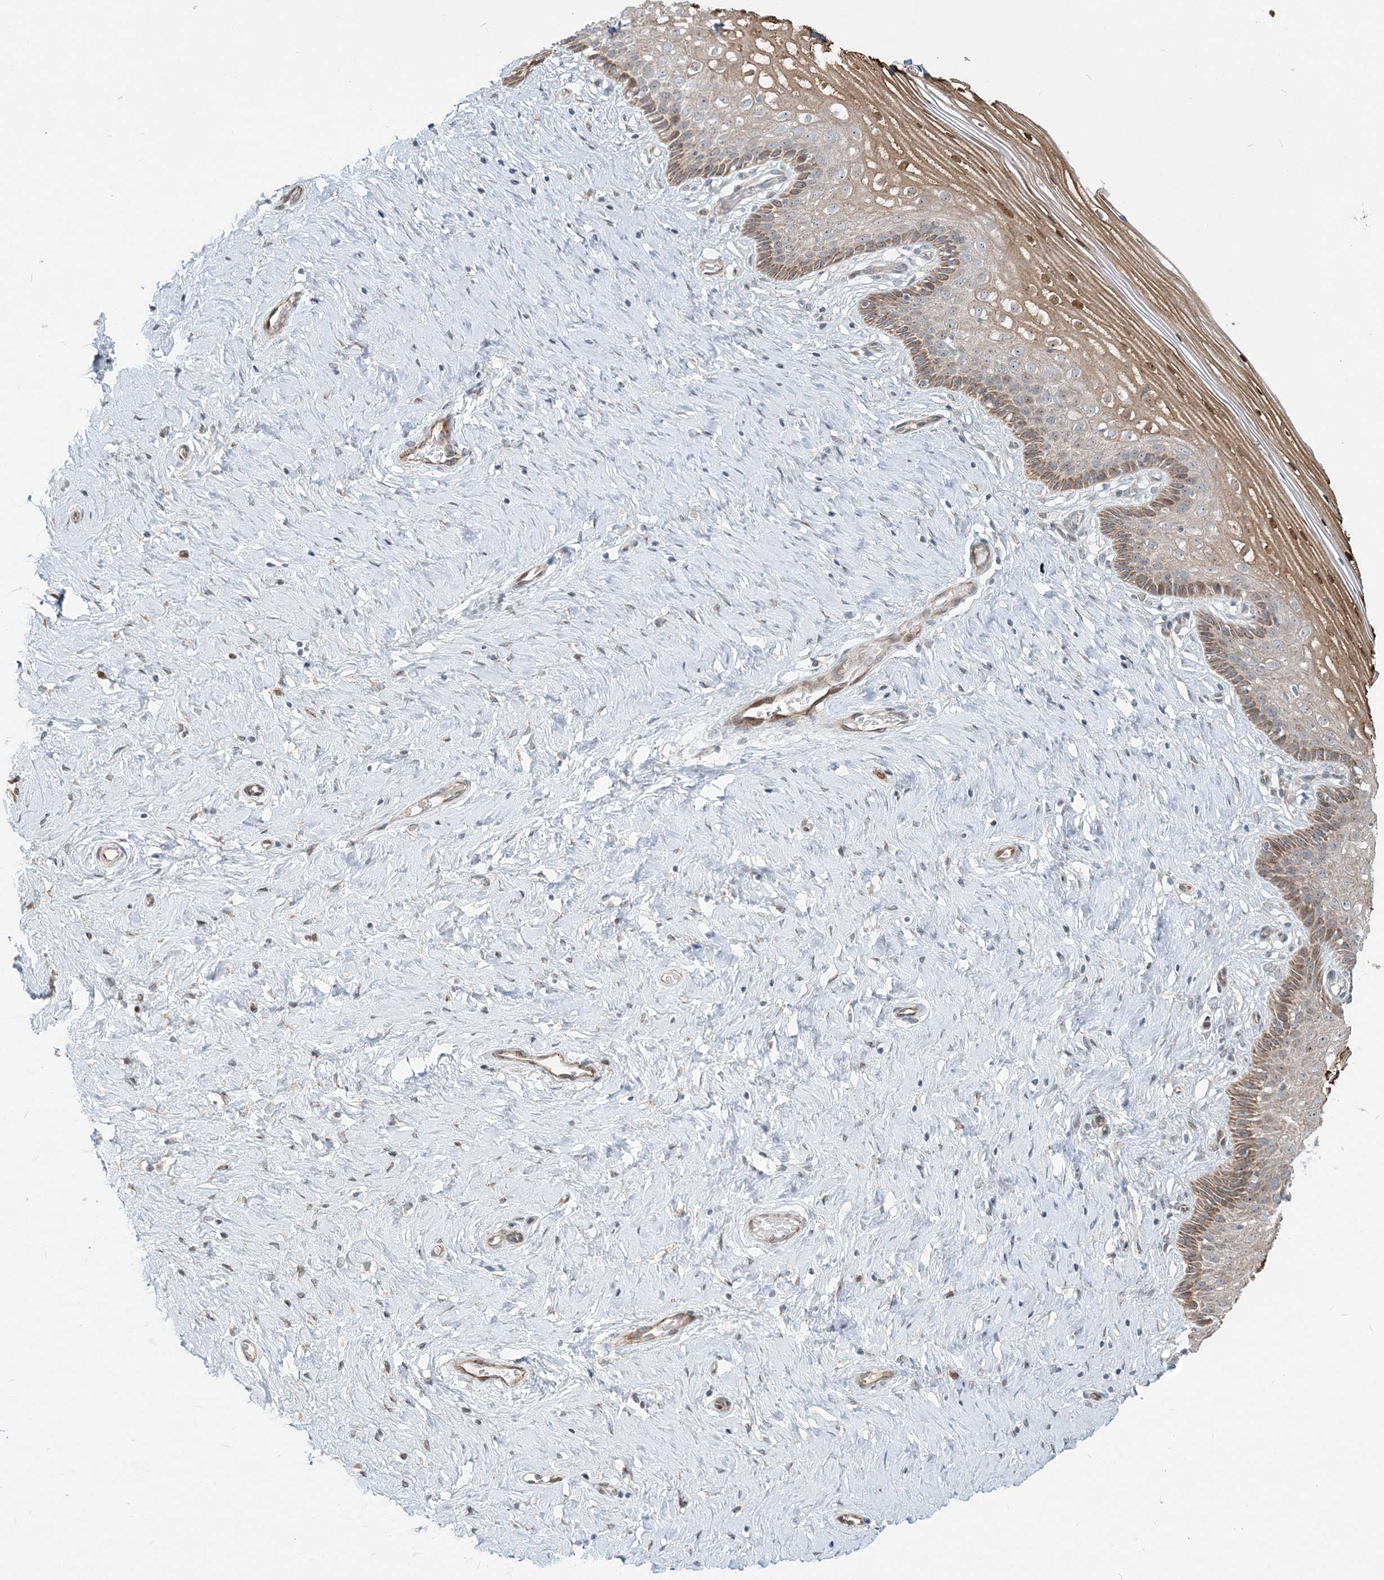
{"staining": {"intensity": "weak", "quantity": "25%-75%", "location": "cytoplasmic/membranous"}, "tissue": "cervix", "cell_type": "Glandular cells", "image_type": "normal", "snomed": [{"axis": "morphology", "description": "Normal tissue, NOS"}, {"axis": "topography", "description": "Cervix"}], "caption": "Cervix stained with DAB IHC exhibits low levels of weak cytoplasmic/membranous positivity in approximately 25%-75% of glandular cells. The staining was performed using DAB to visualize the protein expression in brown, while the nuclei were stained in blue with hematoxylin (Magnification: 20x).", "gene": "CXXC5", "patient": {"sex": "female", "age": 33}}